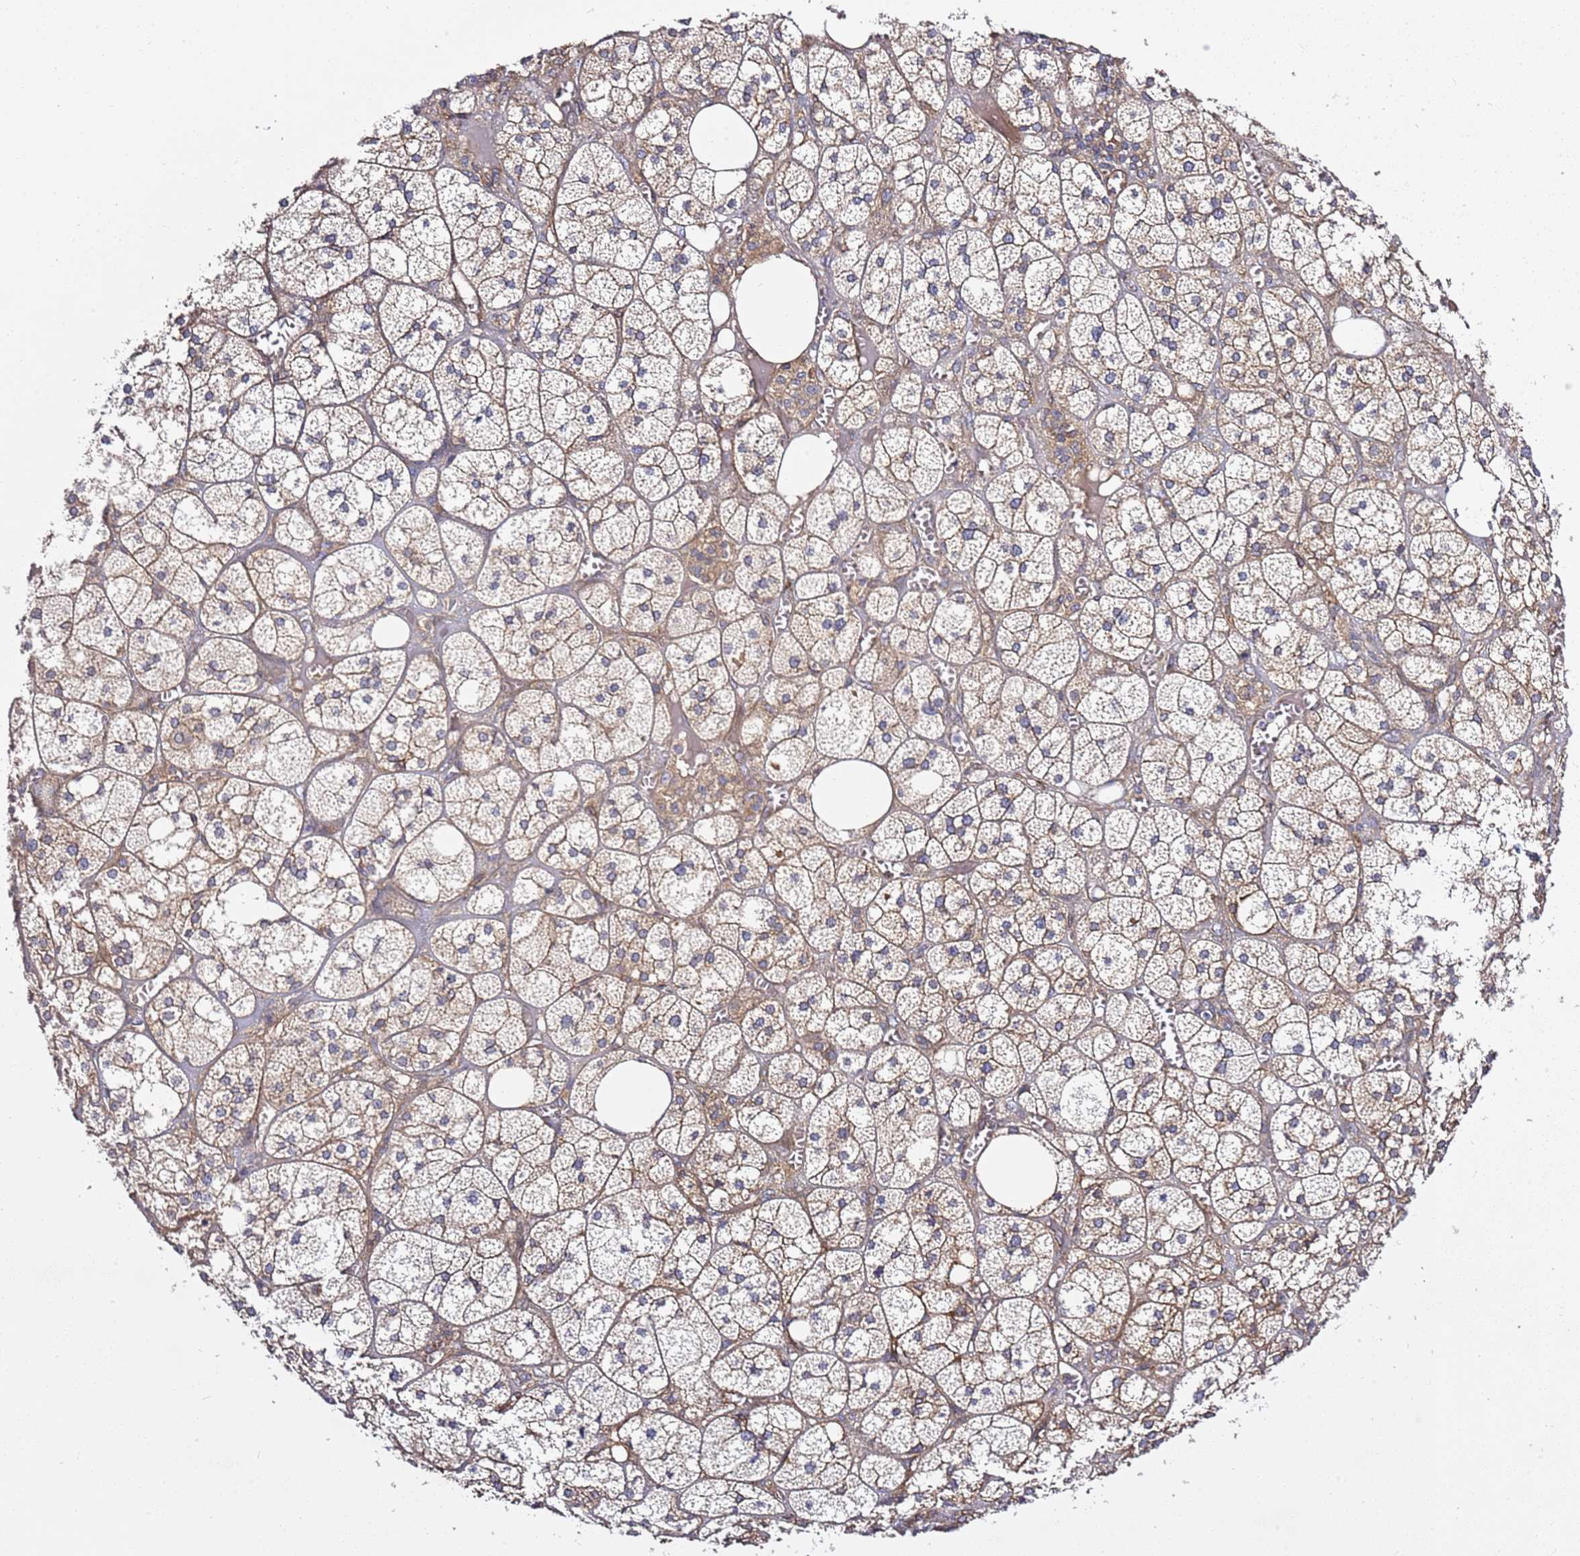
{"staining": {"intensity": "moderate", "quantity": "25%-75%", "location": "cytoplasmic/membranous"}, "tissue": "adrenal gland", "cell_type": "Glandular cells", "image_type": "normal", "snomed": [{"axis": "morphology", "description": "Normal tissue, NOS"}, {"axis": "topography", "description": "Adrenal gland"}], "caption": "Immunohistochemical staining of normal adrenal gland exhibits moderate cytoplasmic/membranous protein staining in about 25%-75% of glandular cells. The staining was performed using DAB to visualize the protein expression in brown, while the nuclei were stained in blue with hematoxylin (Magnification: 20x).", "gene": "GNL1", "patient": {"sex": "female", "age": 61}}